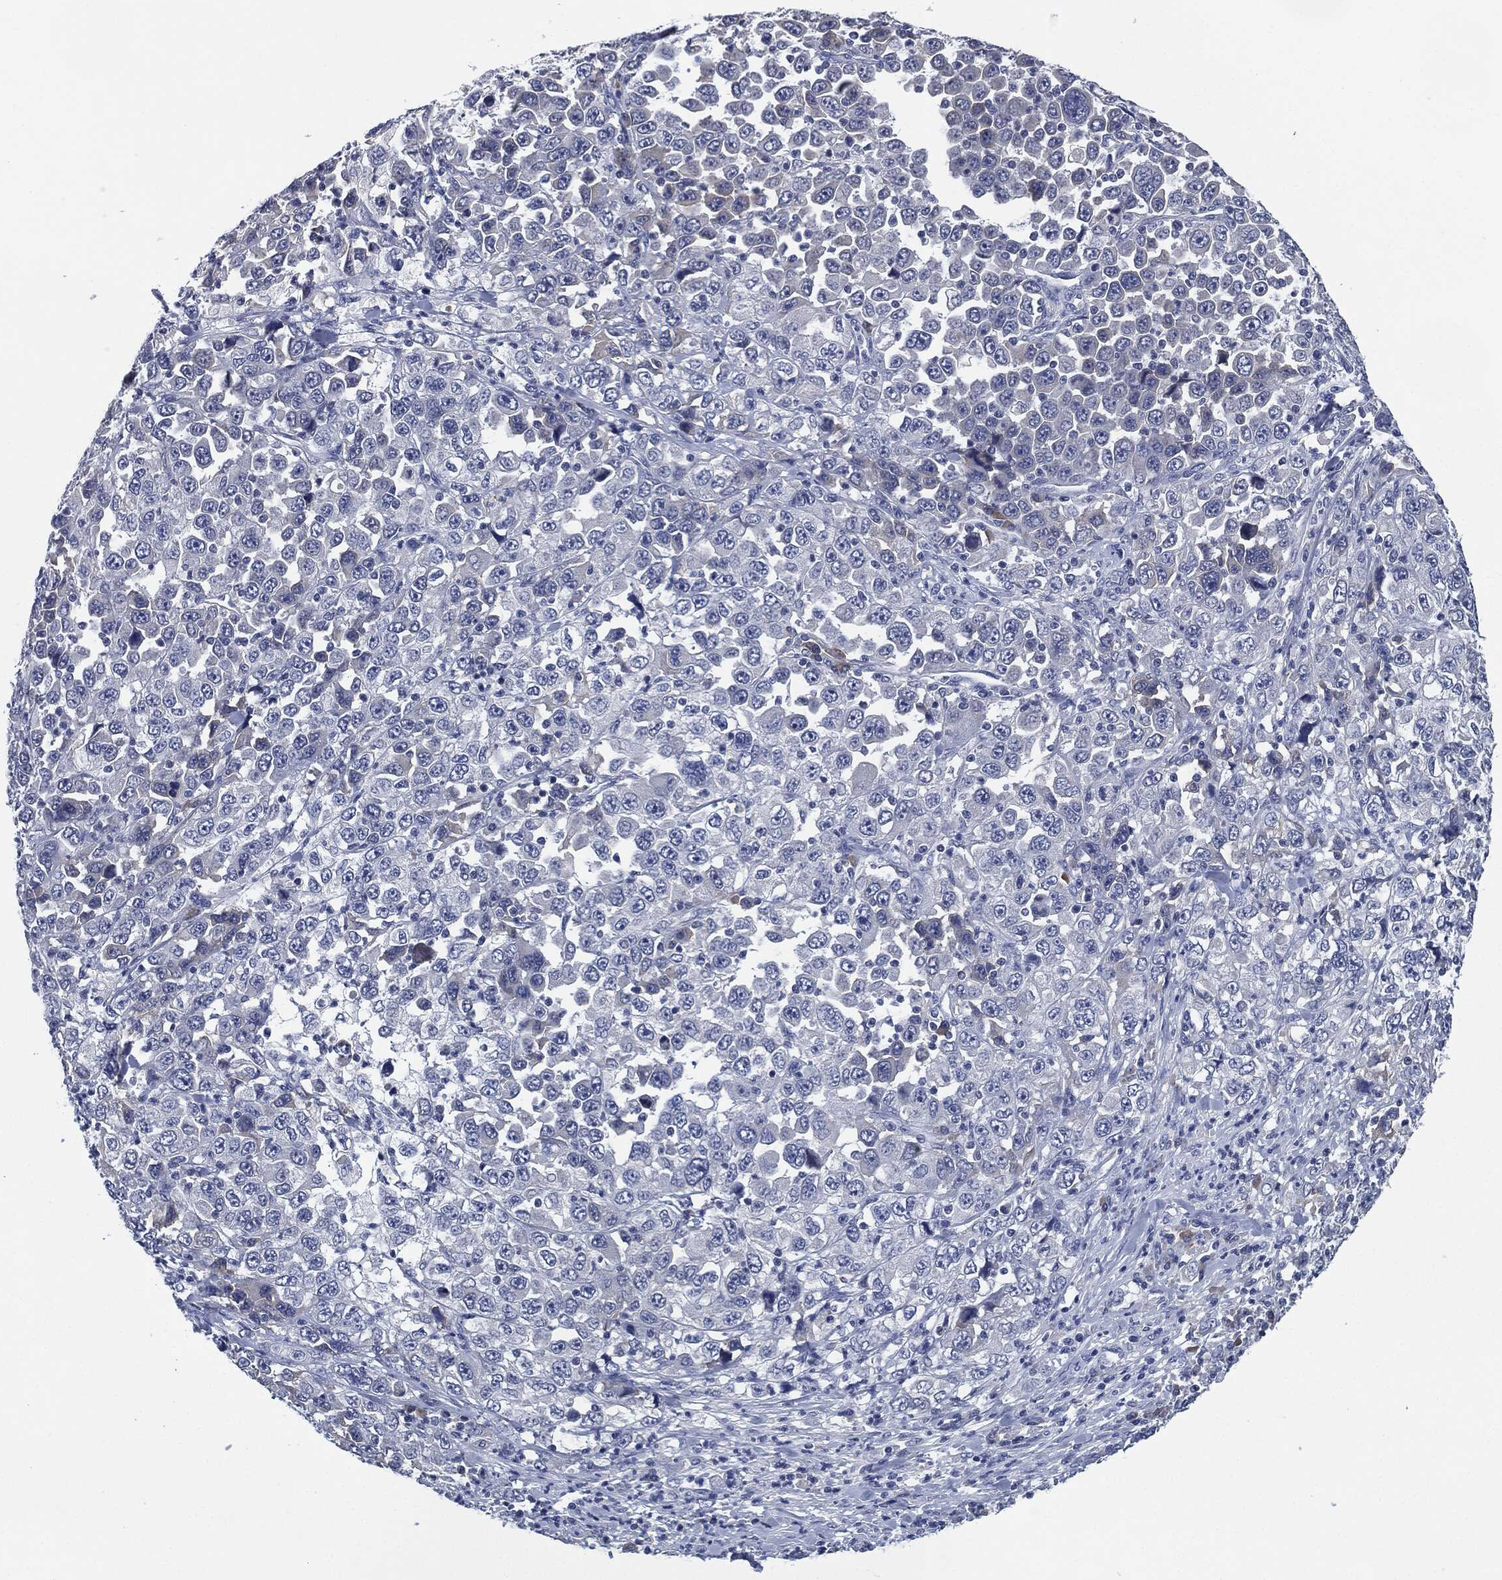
{"staining": {"intensity": "negative", "quantity": "none", "location": "none"}, "tissue": "stomach cancer", "cell_type": "Tumor cells", "image_type": "cancer", "snomed": [{"axis": "morphology", "description": "Normal tissue, NOS"}, {"axis": "morphology", "description": "Adenocarcinoma, NOS"}, {"axis": "topography", "description": "Stomach, upper"}, {"axis": "topography", "description": "Stomach"}], "caption": "DAB immunohistochemical staining of human stomach cancer reveals no significant positivity in tumor cells. (Stains: DAB (3,3'-diaminobenzidine) immunohistochemistry with hematoxylin counter stain, Microscopy: brightfield microscopy at high magnification).", "gene": "IL2RG", "patient": {"sex": "male", "age": 59}}